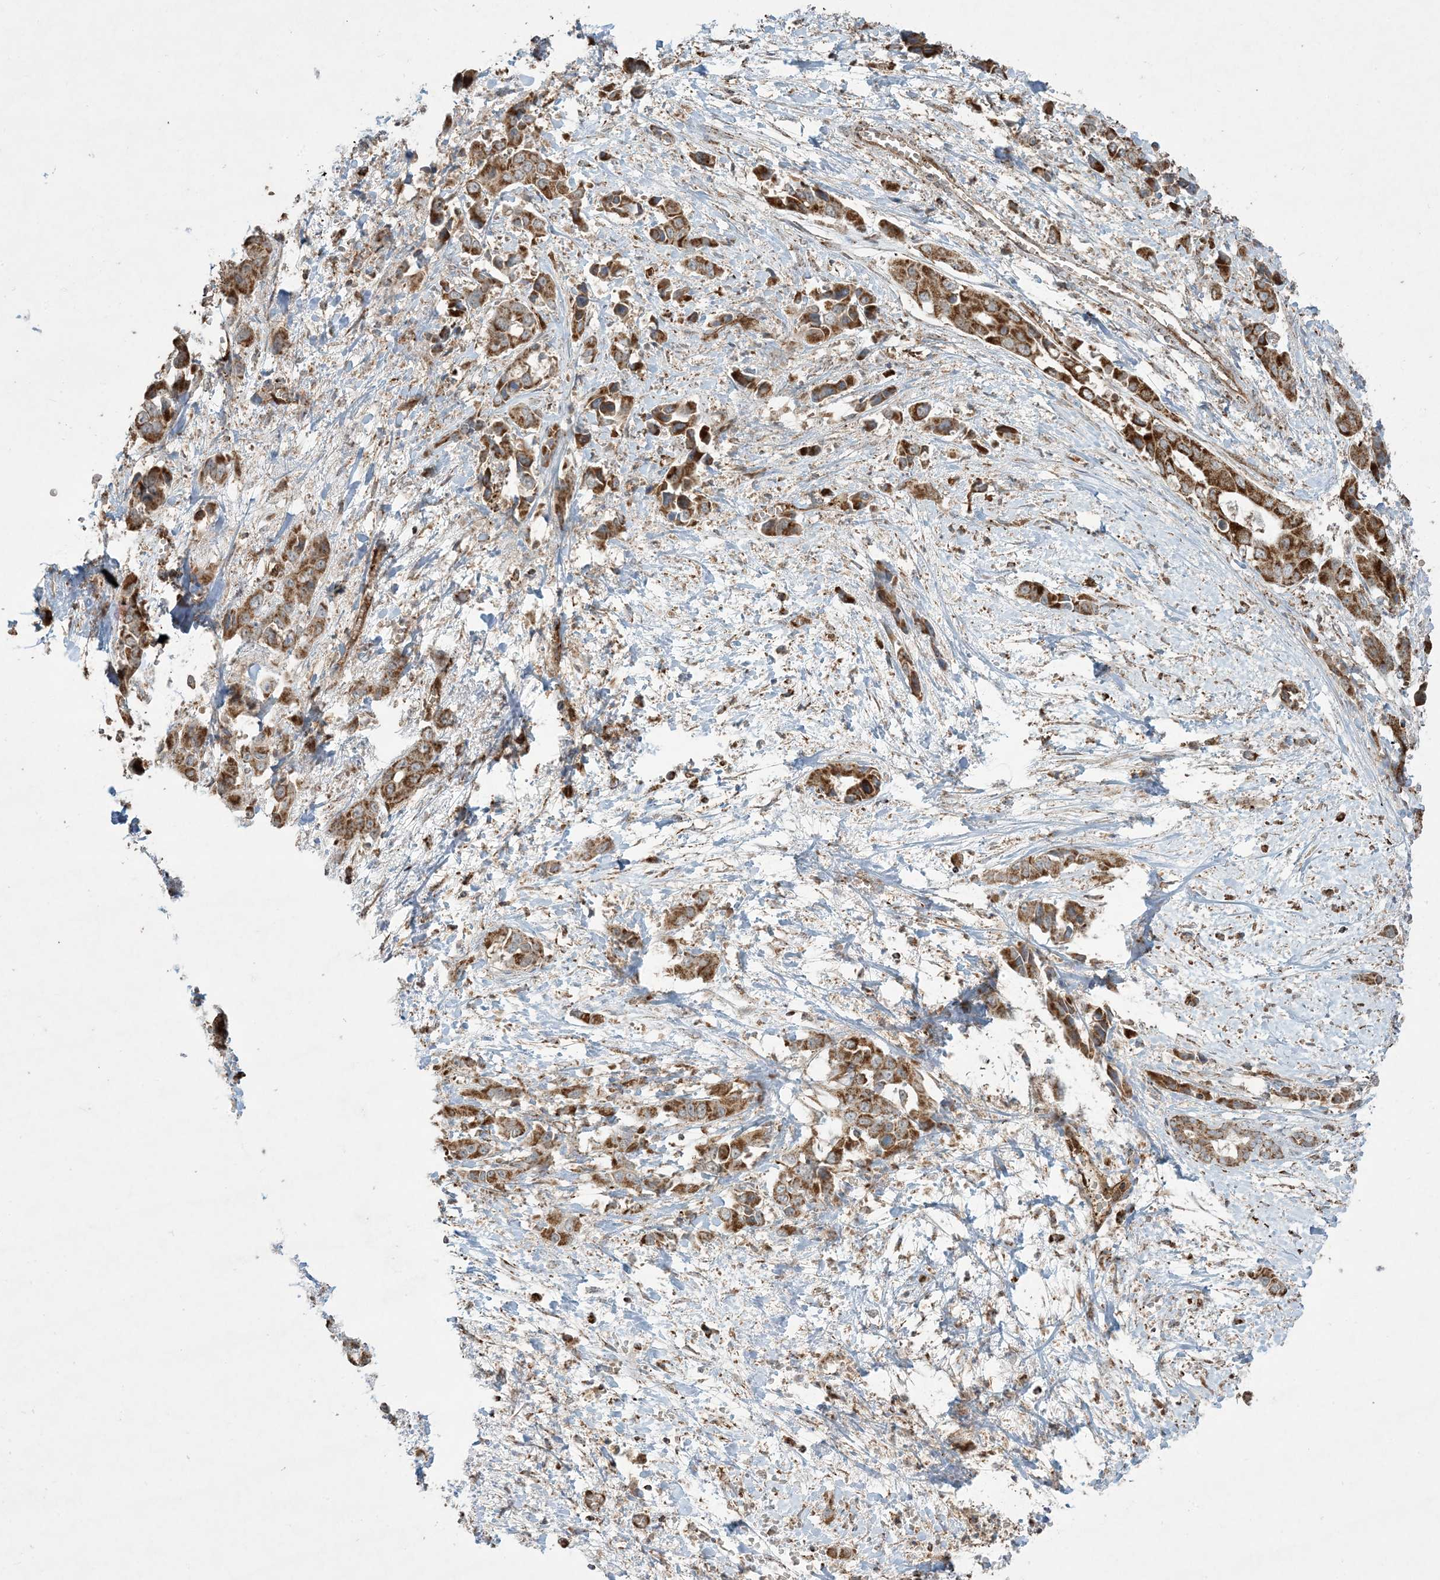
{"staining": {"intensity": "strong", "quantity": ">75%", "location": "cytoplasmic/membranous"}, "tissue": "liver cancer", "cell_type": "Tumor cells", "image_type": "cancer", "snomed": [{"axis": "morphology", "description": "Cholangiocarcinoma"}, {"axis": "topography", "description": "Liver"}], "caption": "The immunohistochemical stain shows strong cytoplasmic/membranous positivity in tumor cells of liver cancer tissue. (Stains: DAB in brown, nuclei in blue, Microscopy: brightfield microscopy at high magnification).", "gene": "PPM1F", "patient": {"sex": "female", "age": 52}}